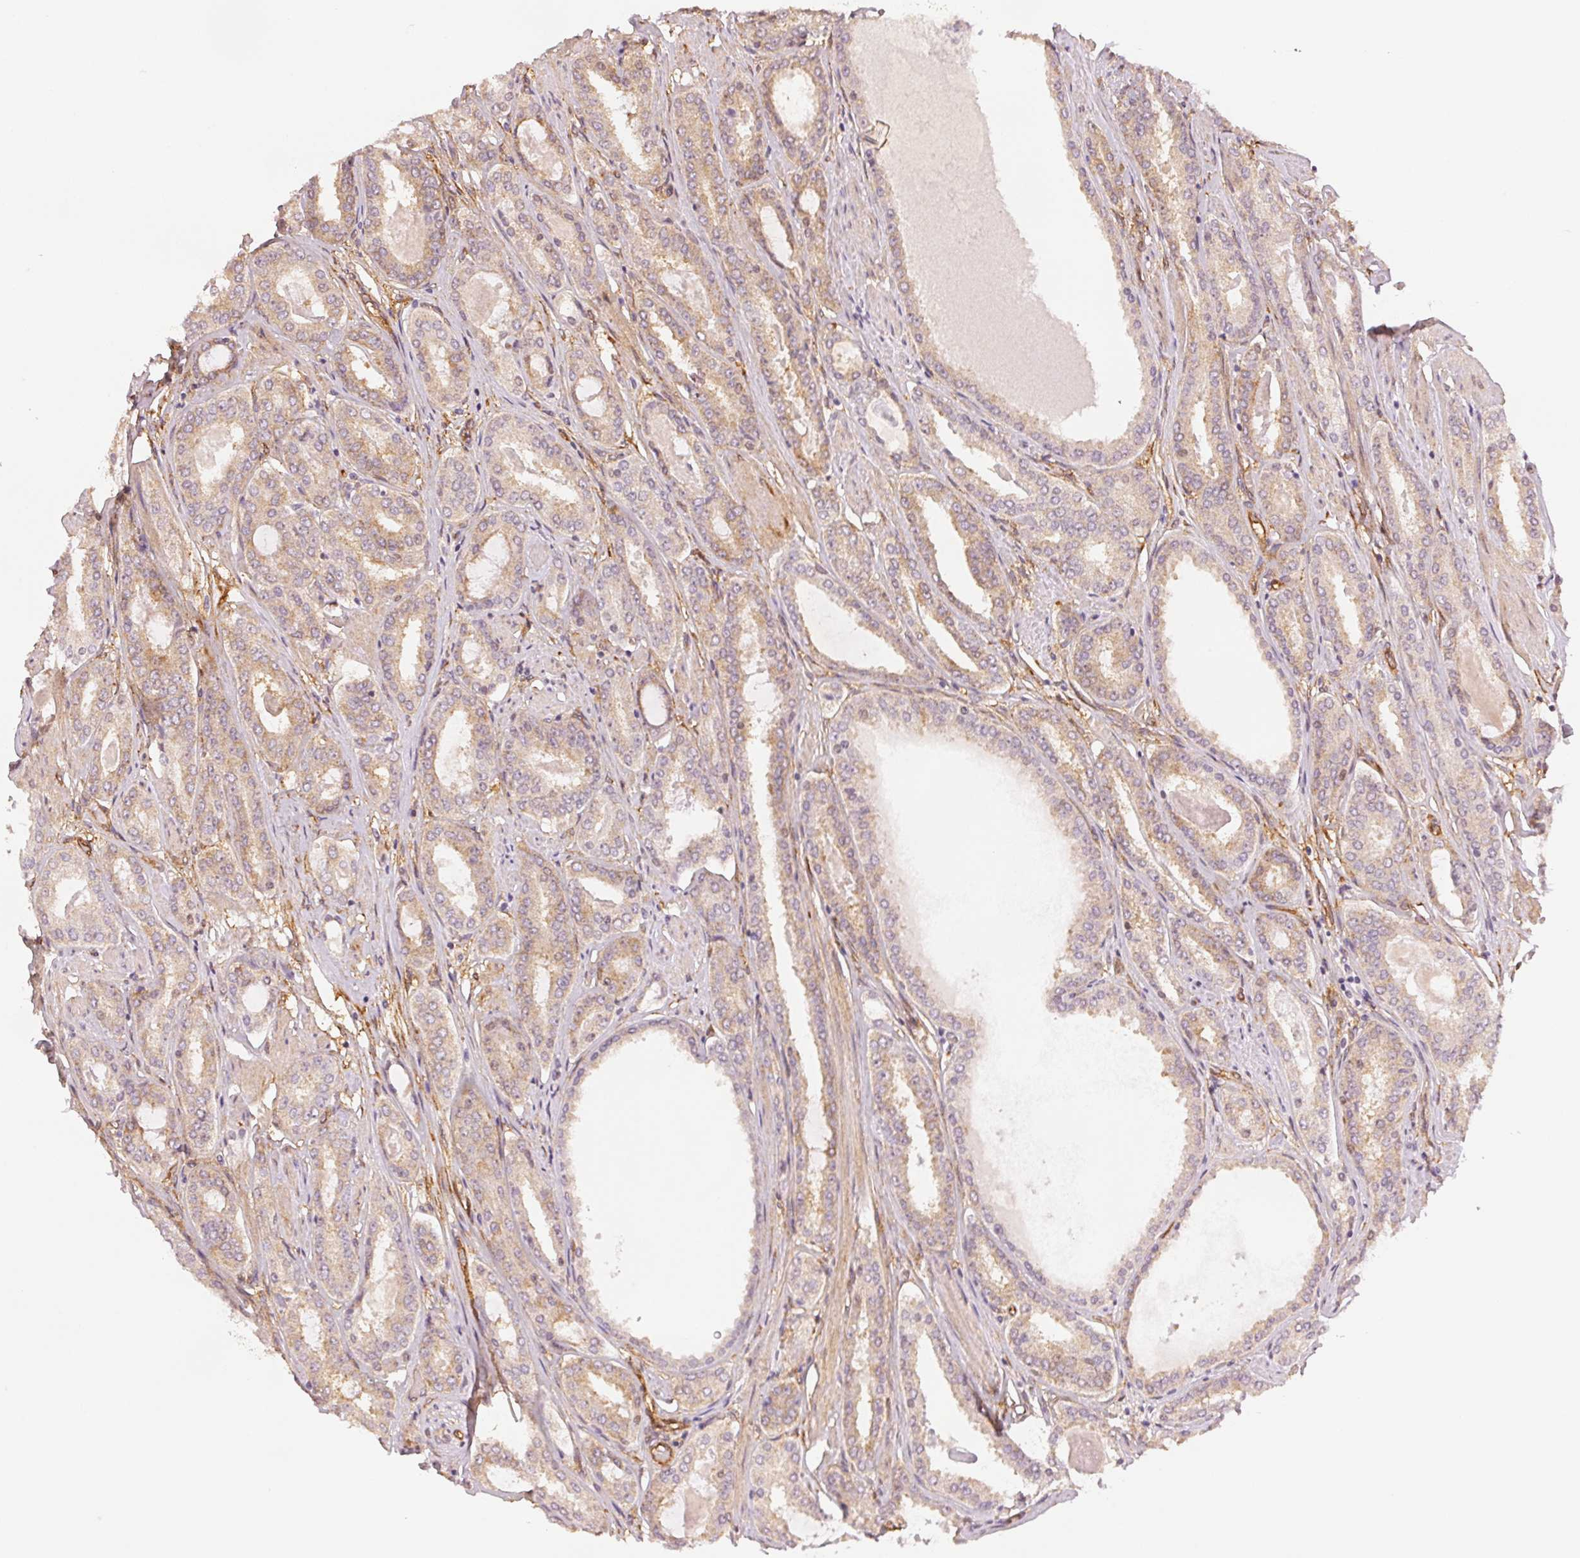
{"staining": {"intensity": "weak", "quantity": "<25%", "location": "cytoplasmic/membranous"}, "tissue": "prostate cancer", "cell_type": "Tumor cells", "image_type": "cancer", "snomed": [{"axis": "morphology", "description": "Adenocarcinoma, High grade"}, {"axis": "topography", "description": "Prostate"}], "caption": "Tumor cells show no significant staining in prostate high-grade adenocarcinoma.", "gene": "DIAPH2", "patient": {"sex": "male", "age": 63}}